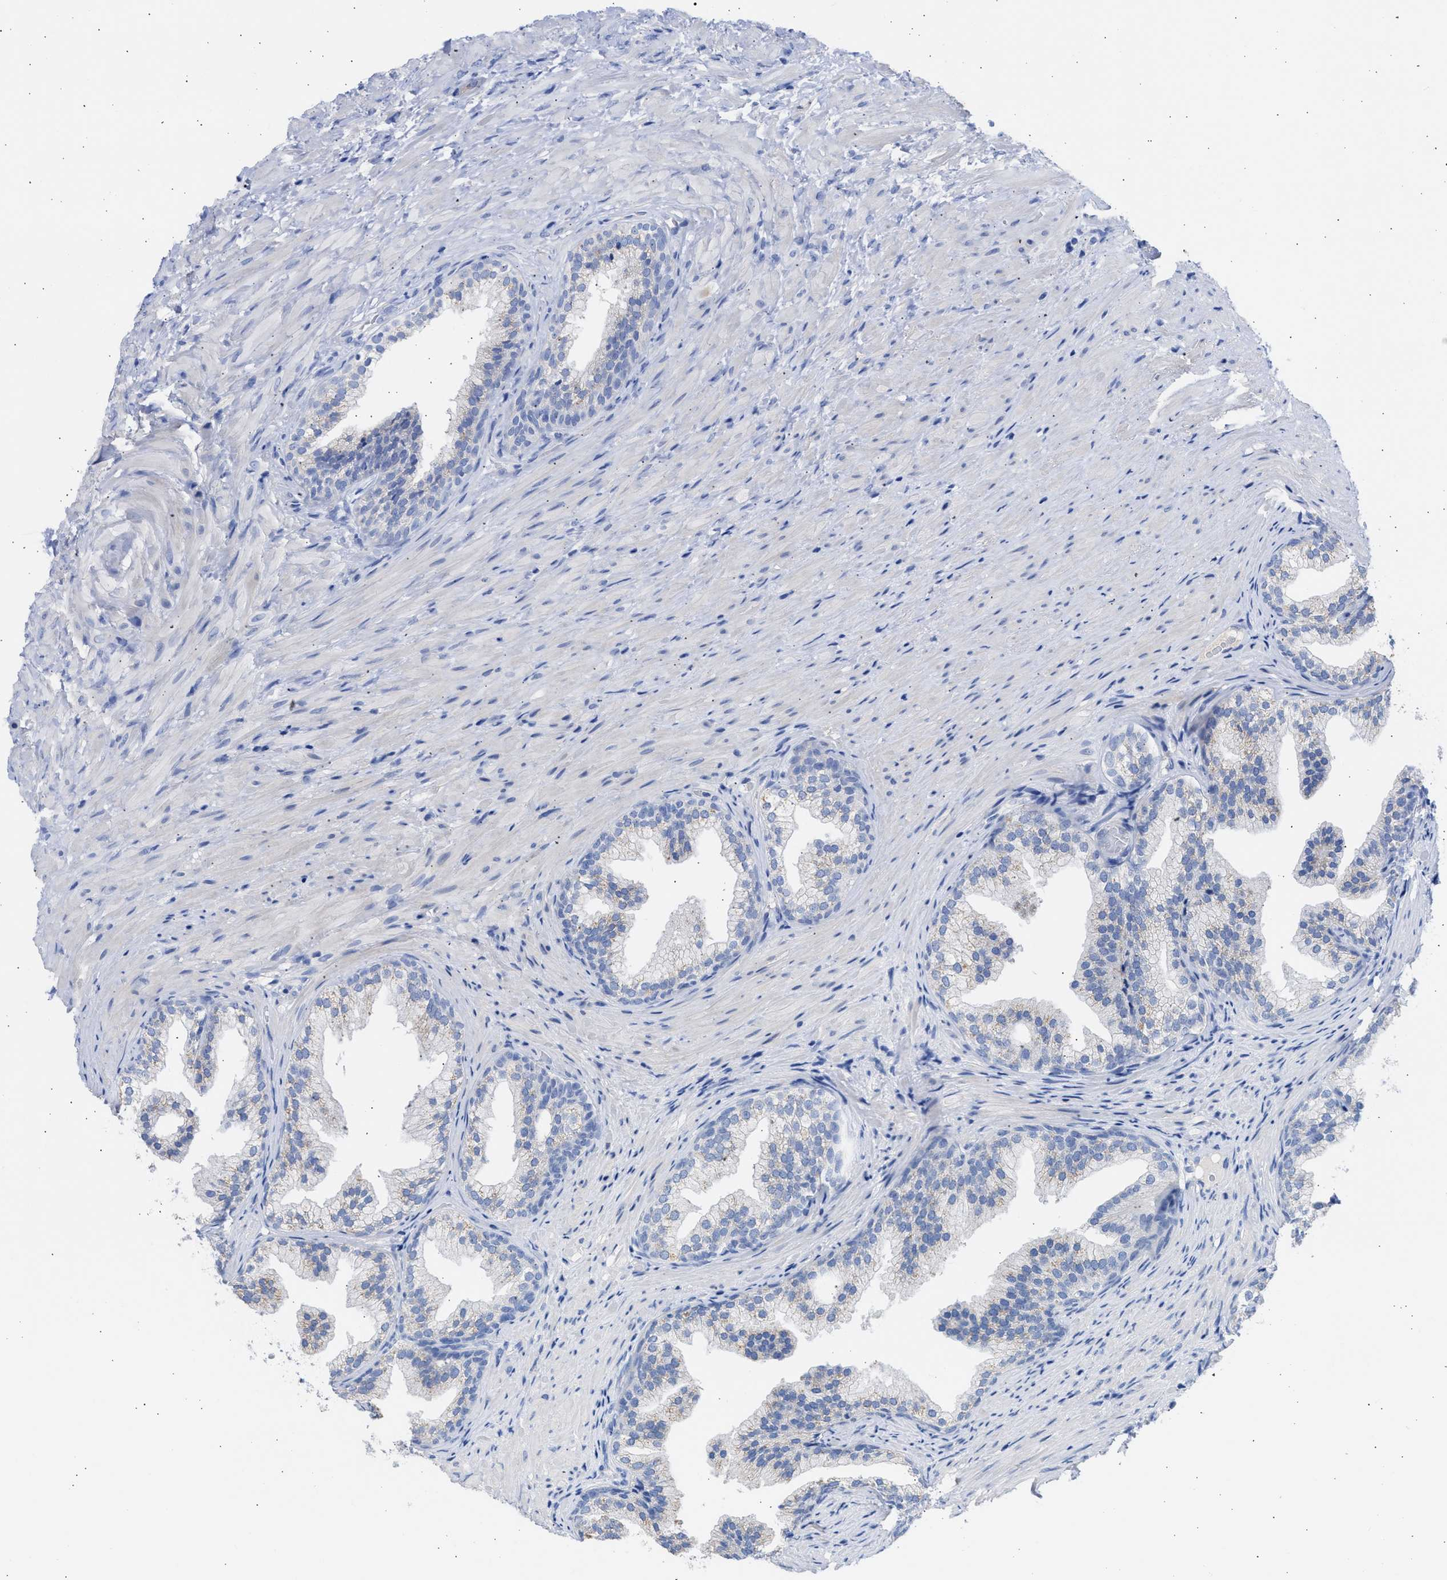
{"staining": {"intensity": "negative", "quantity": "none", "location": "none"}, "tissue": "prostate", "cell_type": "Glandular cells", "image_type": "normal", "snomed": [{"axis": "morphology", "description": "Normal tissue, NOS"}, {"axis": "topography", "description": "Prostate"}], "caption": "This micrograph is of unremarkable prostate stained with IHC to label a protein in brown with the nuclei are counter-stained blue. There is no positivity in glandular cells.", "gene": "RSPH1", "patient": {"sex": "male", "age": 76}}